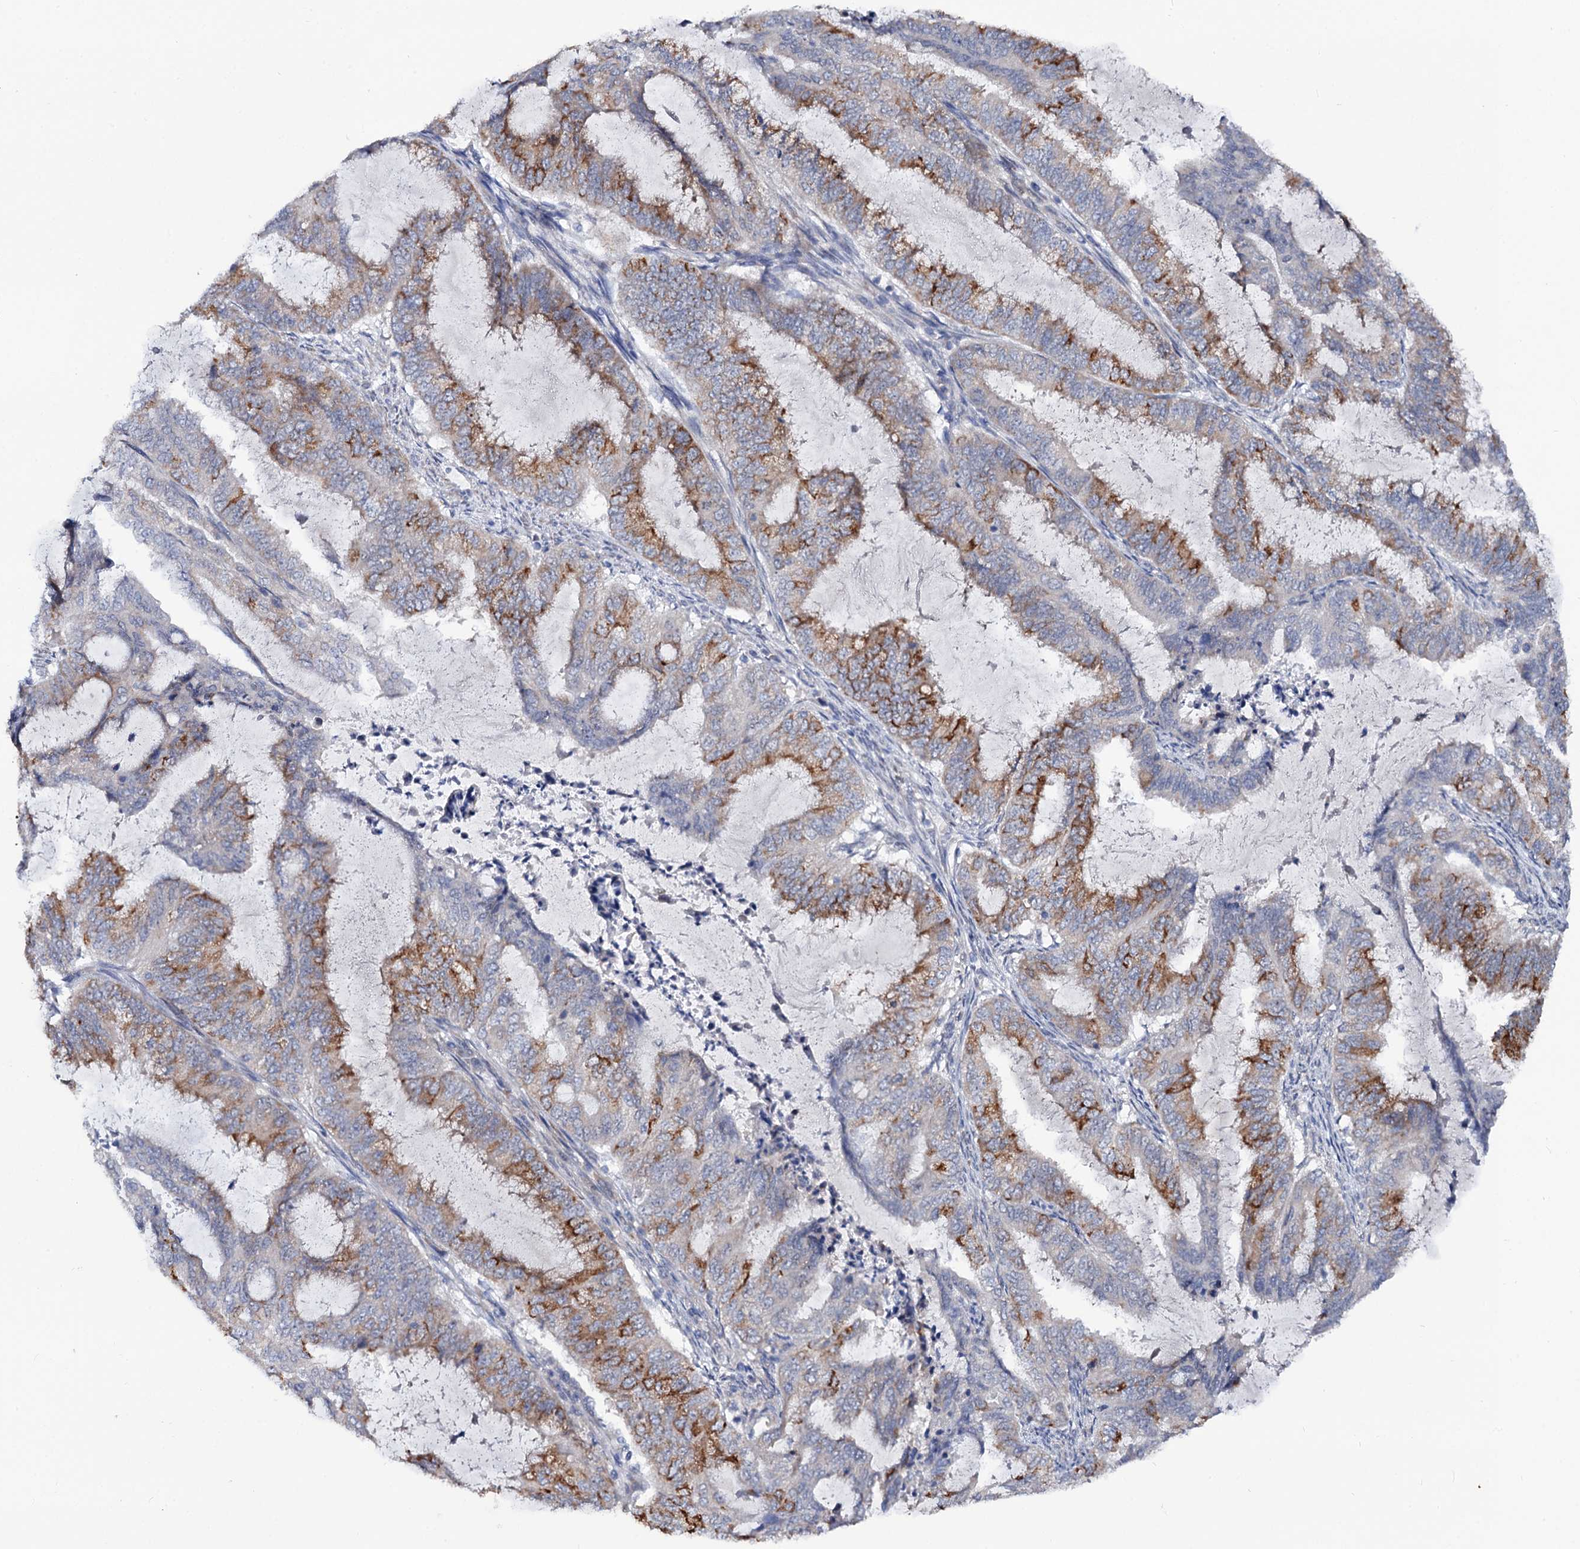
{"staining": {"intensity": "moderate", "quantity": "25%-75%", "location": "cytoplasmic/membranous"}, "tissue": "endometrial cancer", "cell_type": "Tumor cells", "image_type": "cancer", "snomed": [{"axis": "morphology", "description": "Adenocarcinoma, NOS"}, {"axis": "topography", "description": "Endometrium"}], "caption": "Immunohistochemical staining of human adenocarcinoma (endometrial) exhibits medium levels of moderate cytoplasmic/membranous protein staining in approximately 25%-75% of tumor cells. (DAB (3,3'-diaminobenzidine) IHC, brown staining for protein, blue staining for nuclei).", "gene": "CAPRIN2", "patient": {"sex": "female", "age": 51}}